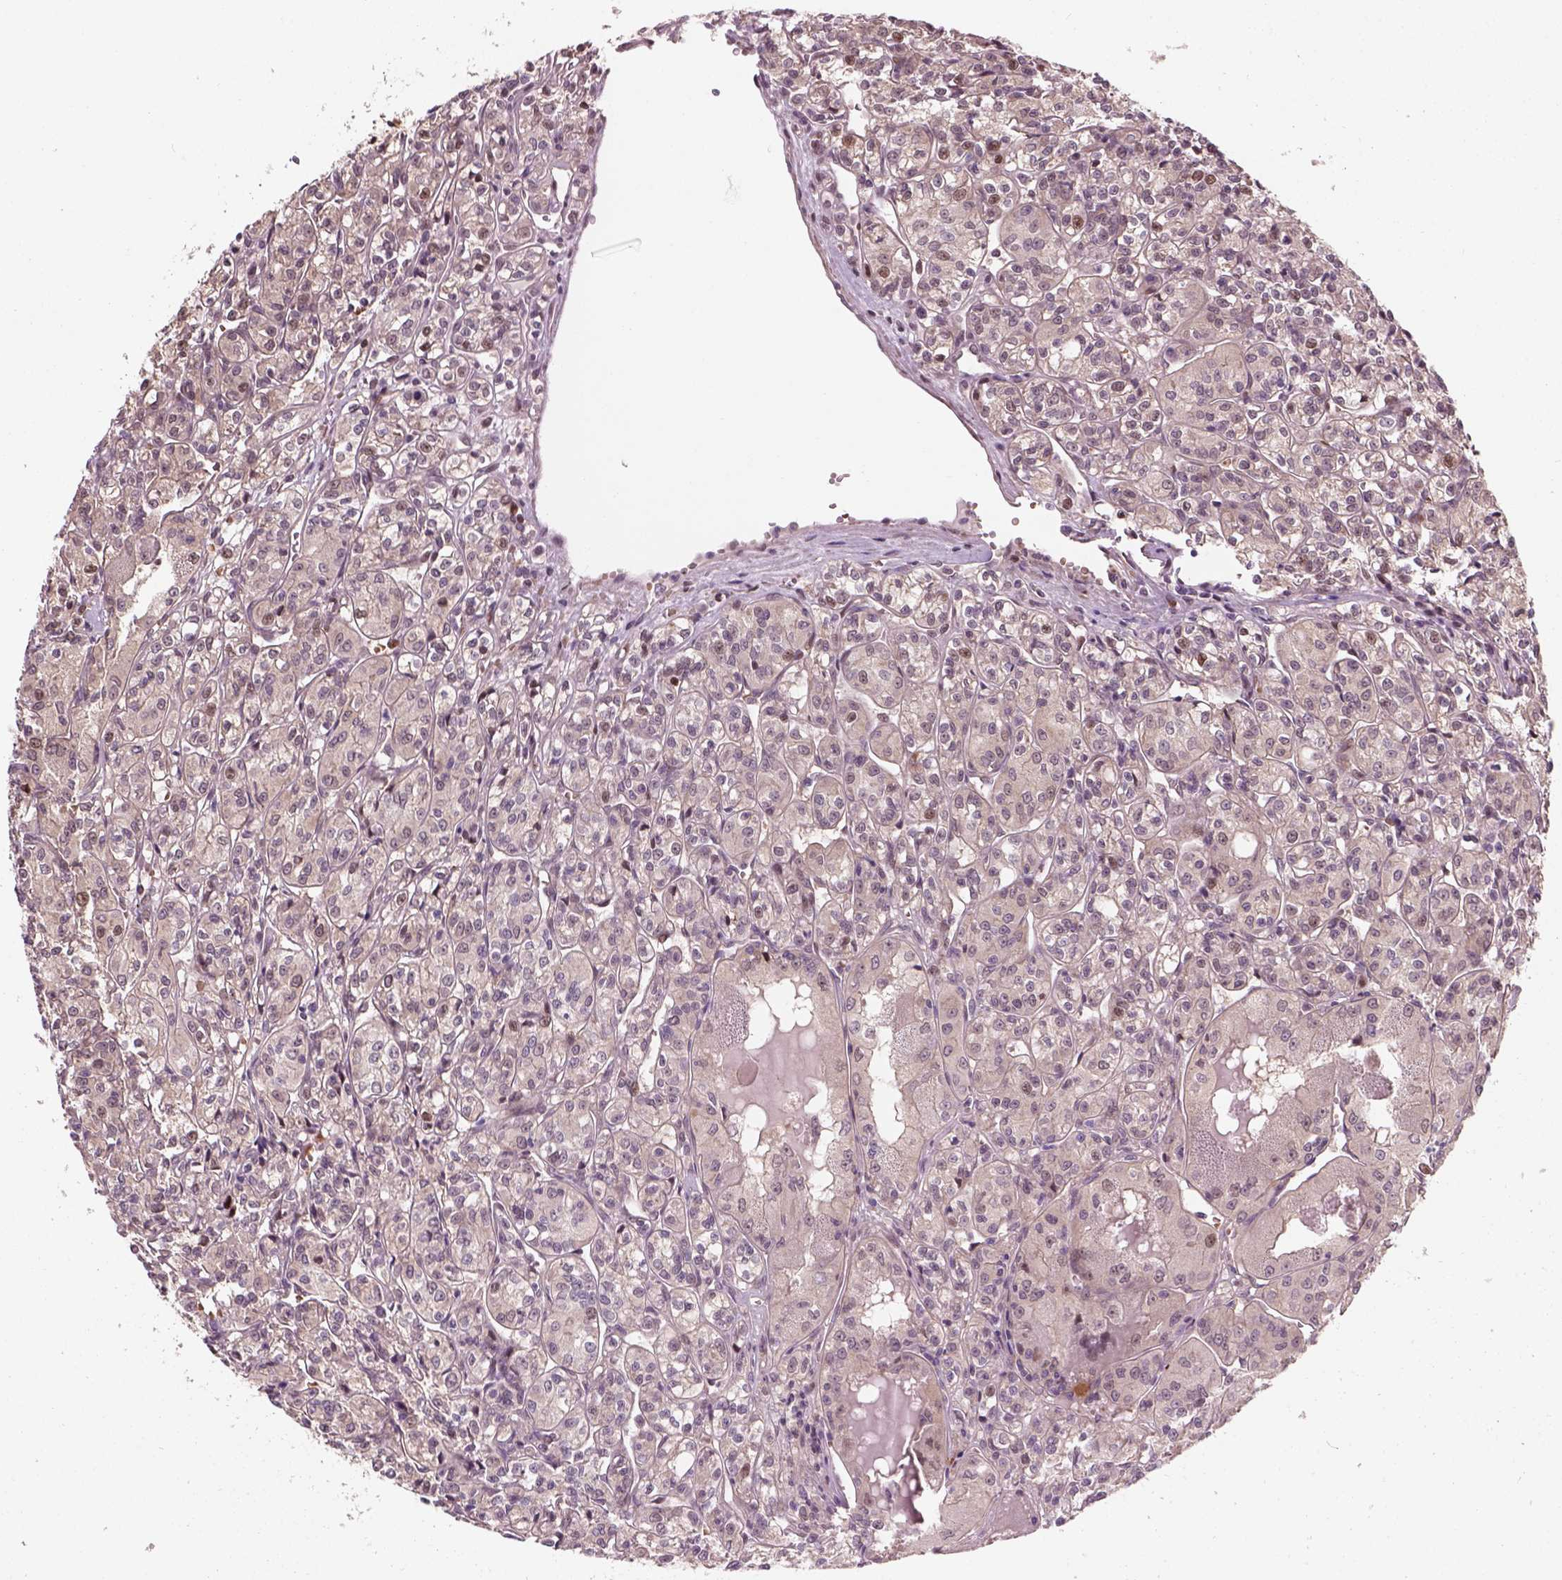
{"staining": {"intensity": "weak", "quantity": ">75%", "location": "cytoplasmic/membranous,nuclear"}, "tissue": "renal cancer", "cell_type": "Tumor cells", "image_type": "cancer", "snomed": [{"axis": "morphology", "description": "Adenocarcinoma, NOS"}, {"axis": "topography", "description": "Kidney"}], "caption": "Brown immunohistochemical staining in renal adenocarcinoma demonstrates weak cytoplasmic/membranous and nuclear expression in approximately >75% of tumor cells. (Stains: DAB in brown, nuclei in blue, Microscopy: brightfield microscopy at high magnification).", "gene": "PSMD11", "patient": {"sex": "male", "age": 36}}